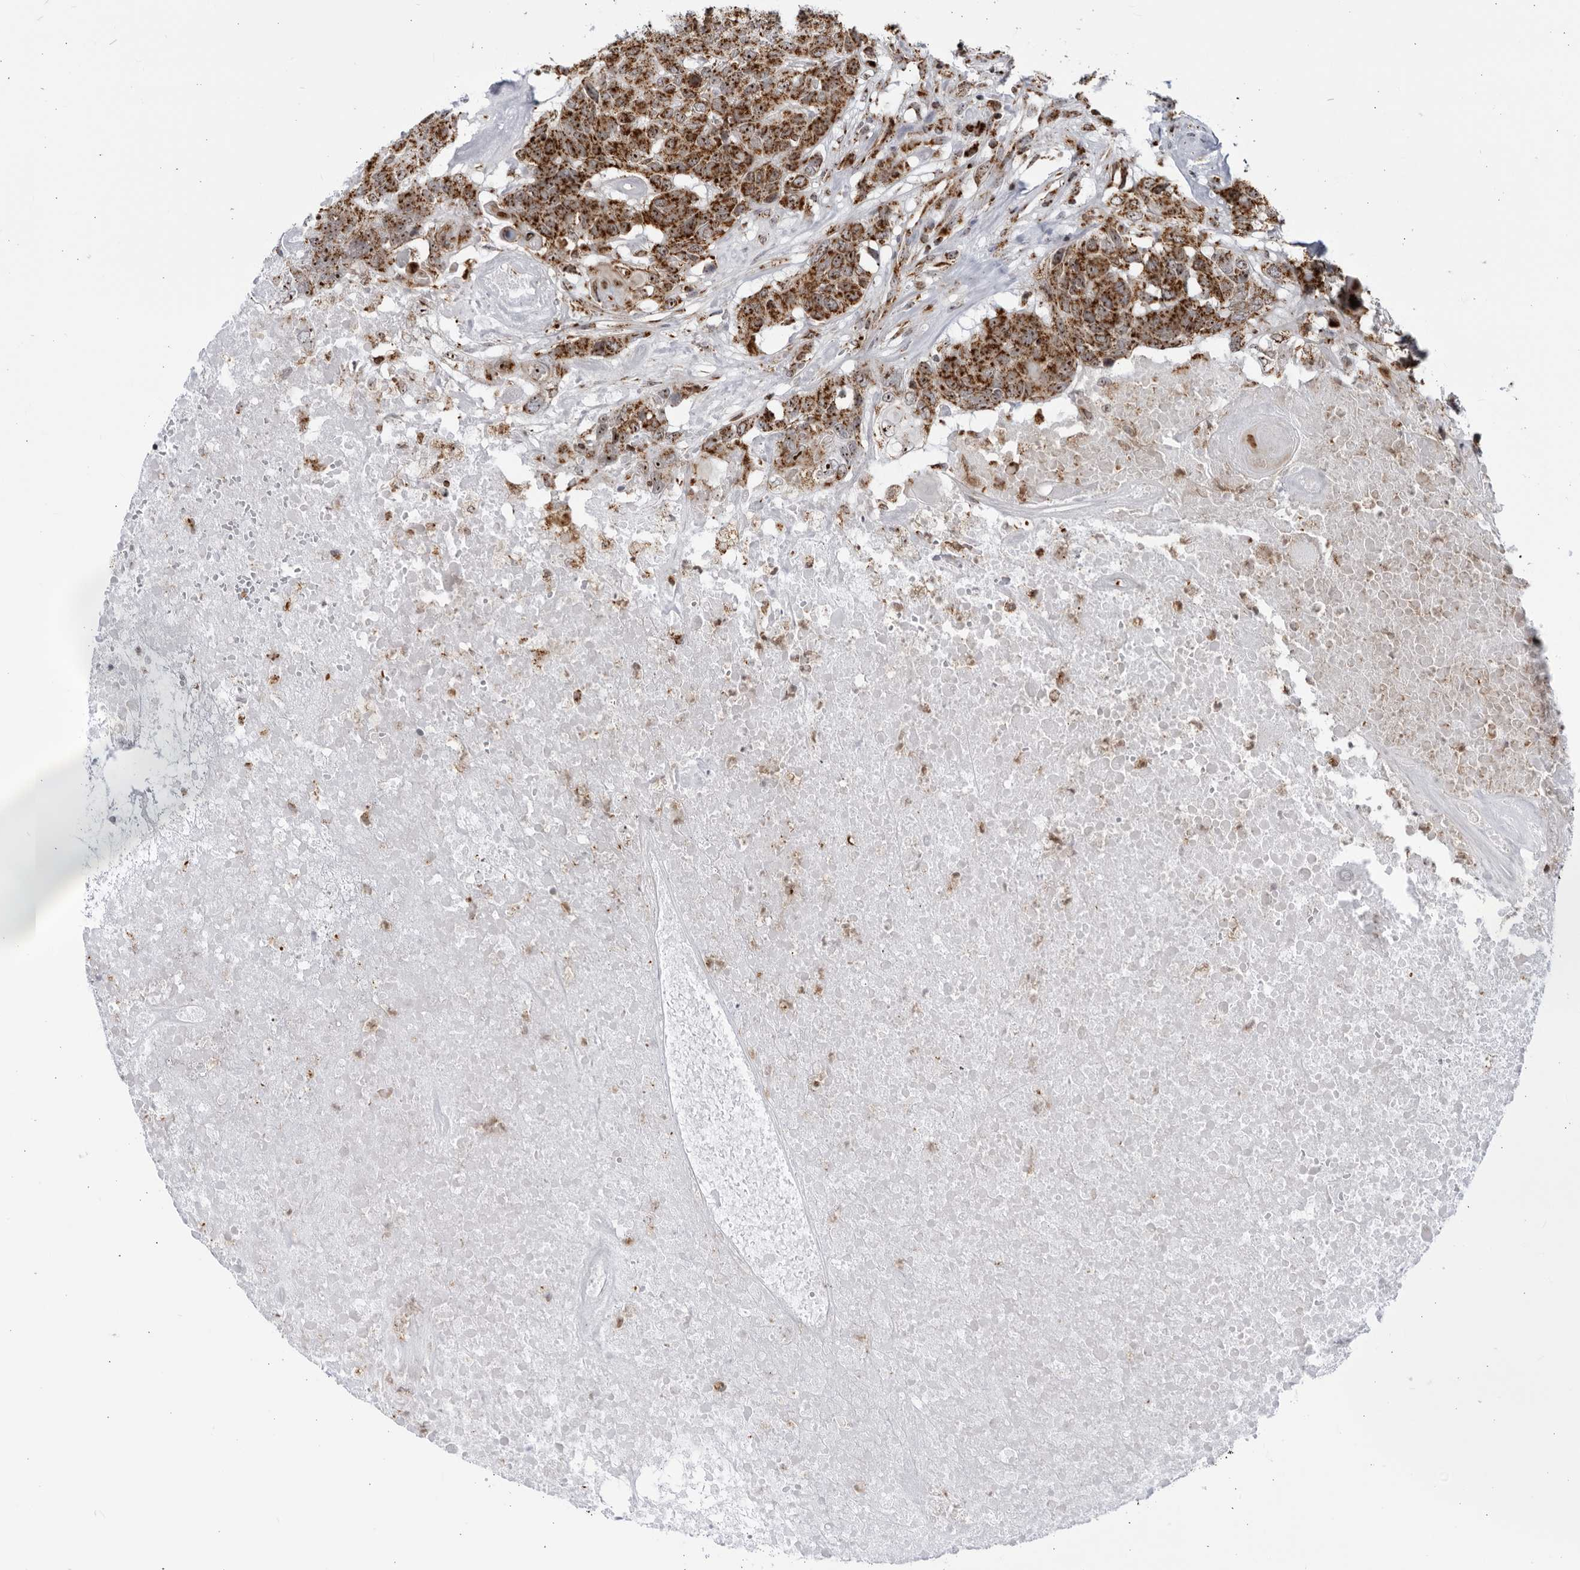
{"staining": {"intensity": "strong", "quantity": ">75%", "location": "cytoplasmic/membranous,nuclear"}, "tissue": "head and neck cancer", "cell_type": "Tumor cells", "image_type": "cancer", "snomed": [{"axis": "morphology", "description": "Squamous cell carcinoma, NOS"}, {"axis": "topography", "description": "Head-Neck"}], "caption": "Head and neck cancer (squamous cell carcinoma) stained with a protein marker shows strong staining in tumor cells.", "gene": "RBM34", "patient": {"sex": "male", "age": 66}}